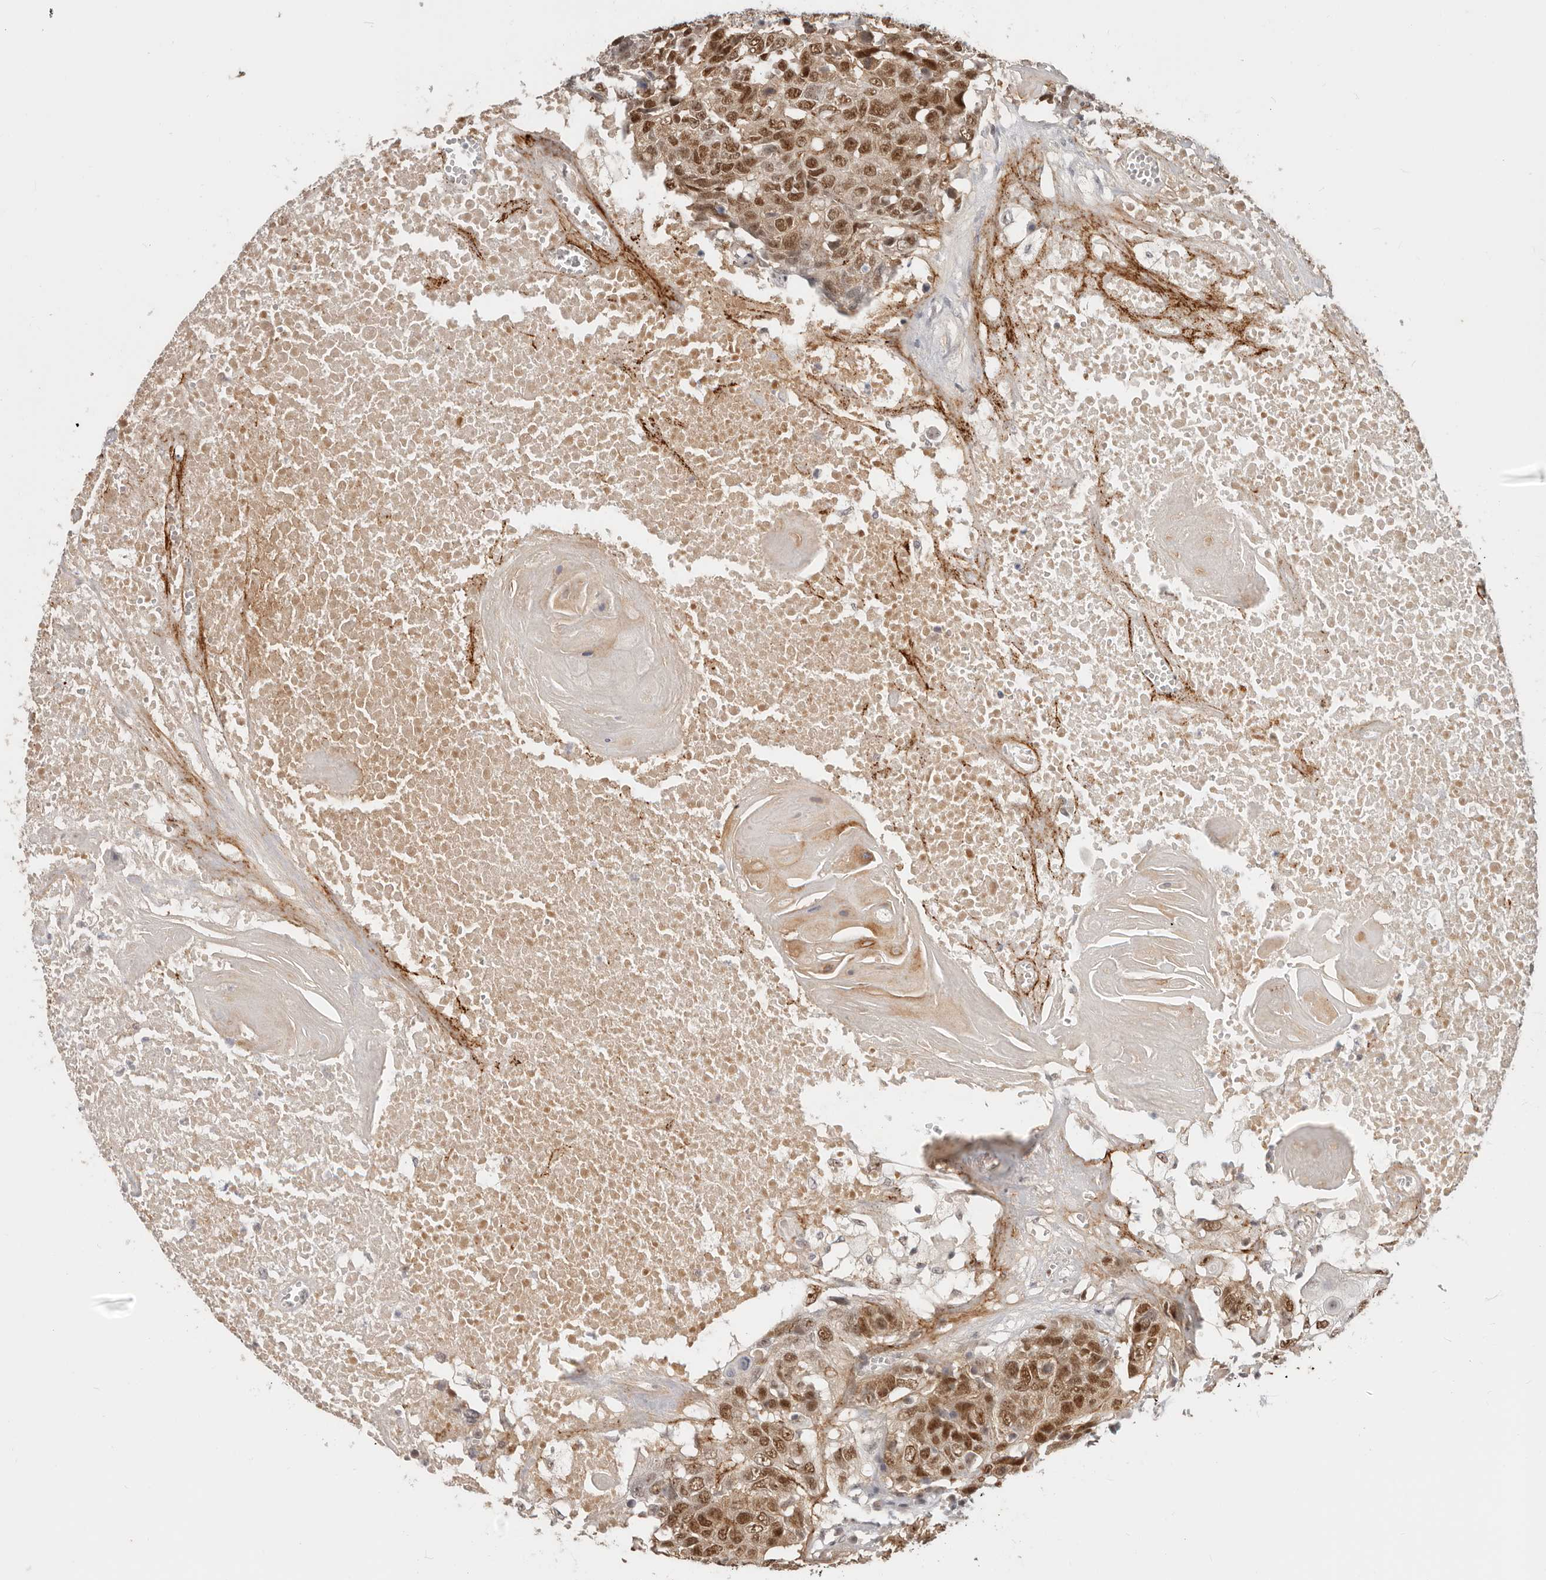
{"staining": {"intensity": "moderate", "quantity": ">75%", "location": "cytoplasmic/membranous,nuclear"}, "tissue": "head and neck cancer", "cell_type": "Tumor cells", "image_type": "cancer", "snomed": [{"axis": "morphology", "description": "Squamous cell carcinoma, NOS"}, {"axis": "topography", "description": "Head-Neck"}], "caption": "Immunohistochemical staining of squamous cell carcinoma (head and neck) reveals medium levels of moderate cytoplasmic/membranous and nuclear staining in approximately >75% of tumor cells.", "gene": "RFC2", "patient": {"sex": "male", "age": 66}}